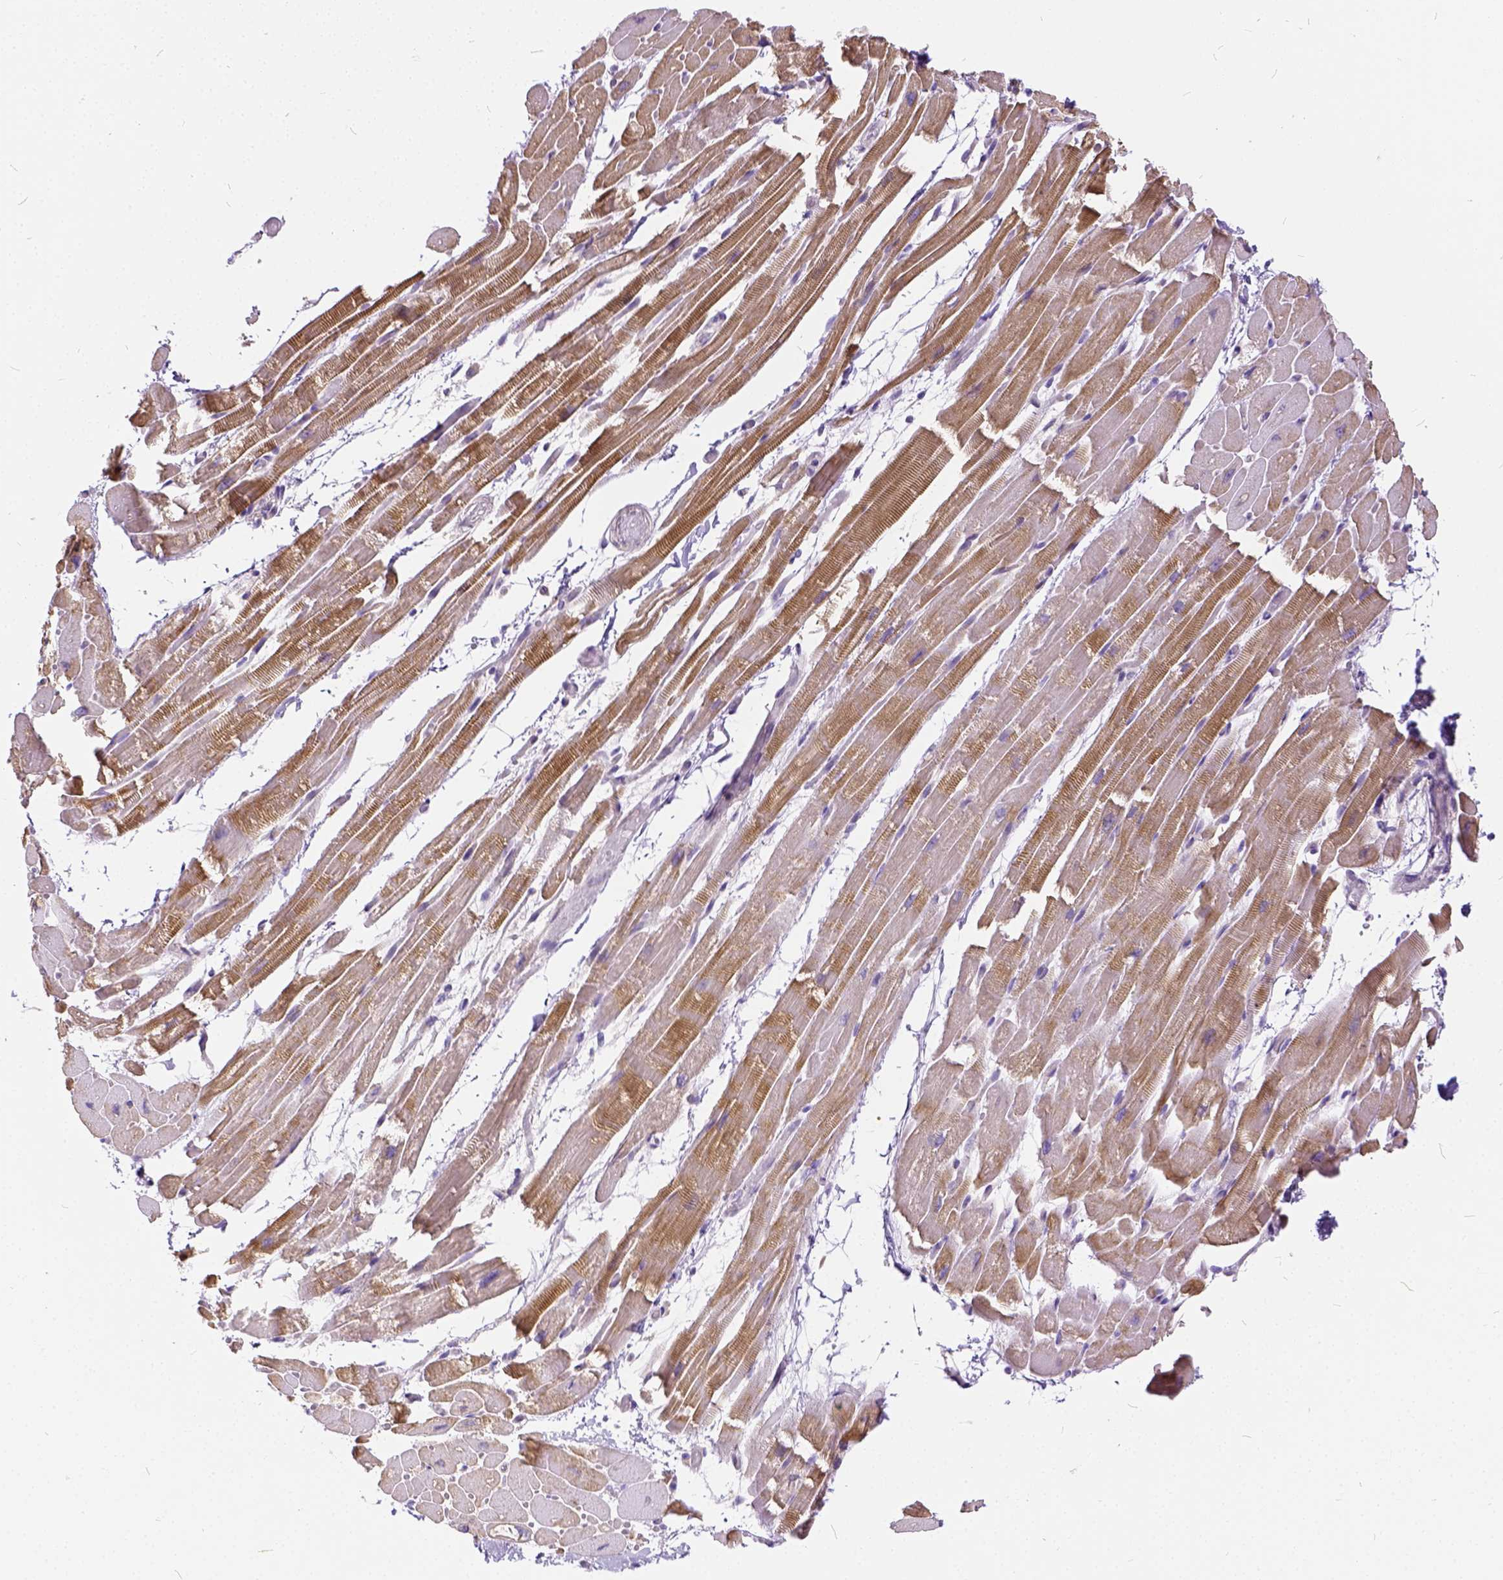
{"staining": {"intensity": "moderate", "quantity": "25%-75%", "location": "cytoplasmic/membranous"}, "tissue": "heart muscle", "cell_type": "Cardiomyocytes", "image_type": "normal", "snomed": [{"axis": "morphology", "description": "Normal tissue, NOS"}, {"axis": "topography", "description": "Heart"}], "caption": "About 25%-75% of cardiomyocytes in unremarkable heart muscle show moderate cytoplasmic/membranous protein positivity as visualized by brown immunohistochemical staining.", "gene": "CADM4", "patient": {"sex": "male", "age": 37}}